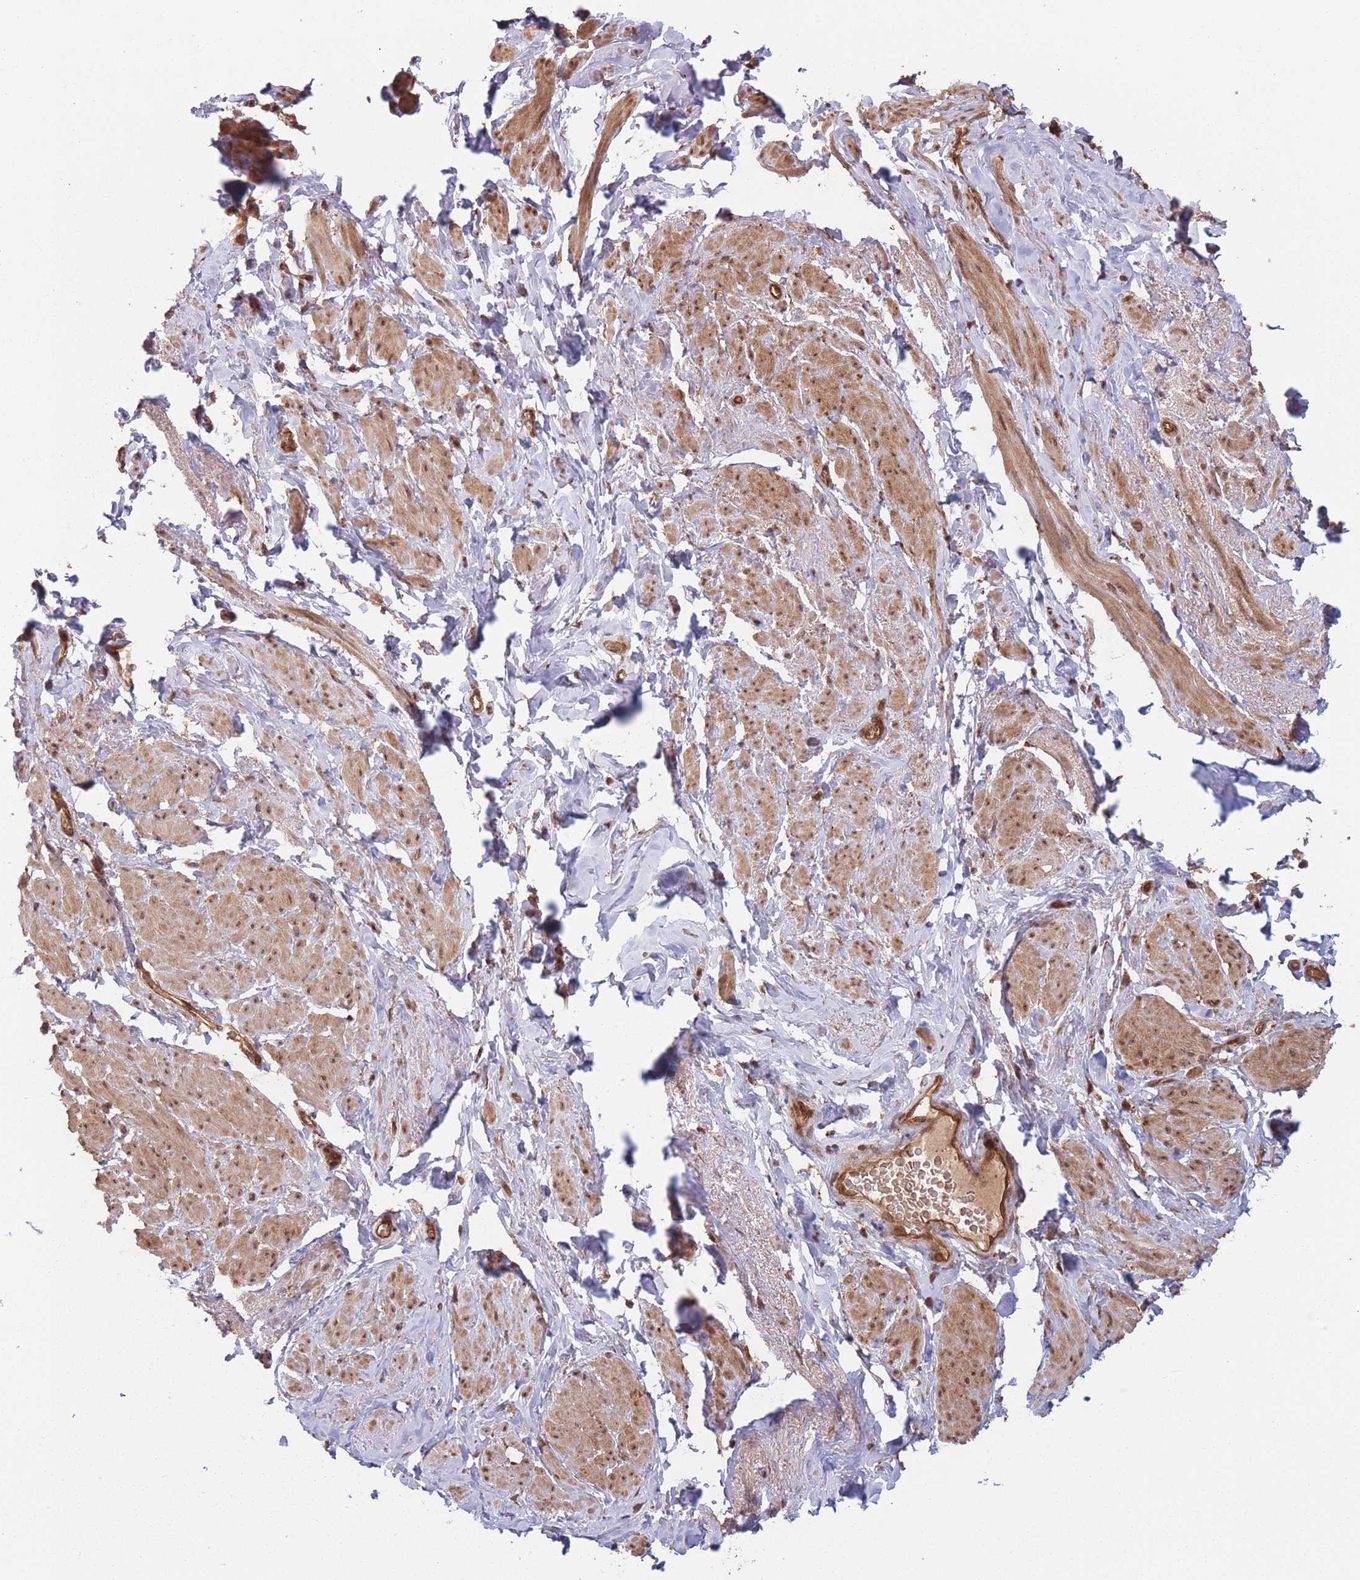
{"staining": {"intensity": "moderate", "quantity": ">75%", "location": "cytoplasmic/membranous,nuclear"}, "tissue": "smooth muscle", "cell_type": "Smooth muscle cells", "image_type": "normal", "snomed": [{"axis": "morphology", "description": "Normal tissue, NOS"}, {"axis": "topography", "description": "Smooth muscle"}, {"axis": "topography", "description": "Peripheral nerve tissue"}], "caption": "Protein staining displays moderate cytoplasmic/membranous,nuclear staining in approximately >75% of smooth muscle cells in unremarkable smooth muscle. The protein is stained brown, and the nuclei are stained in blue (DAB (3,3'-diaminobenzidine) IHC with brightfield microscopy, high magnification).", "gene": "PODXL2", "patient": {"sex": "male", "age": 69}}